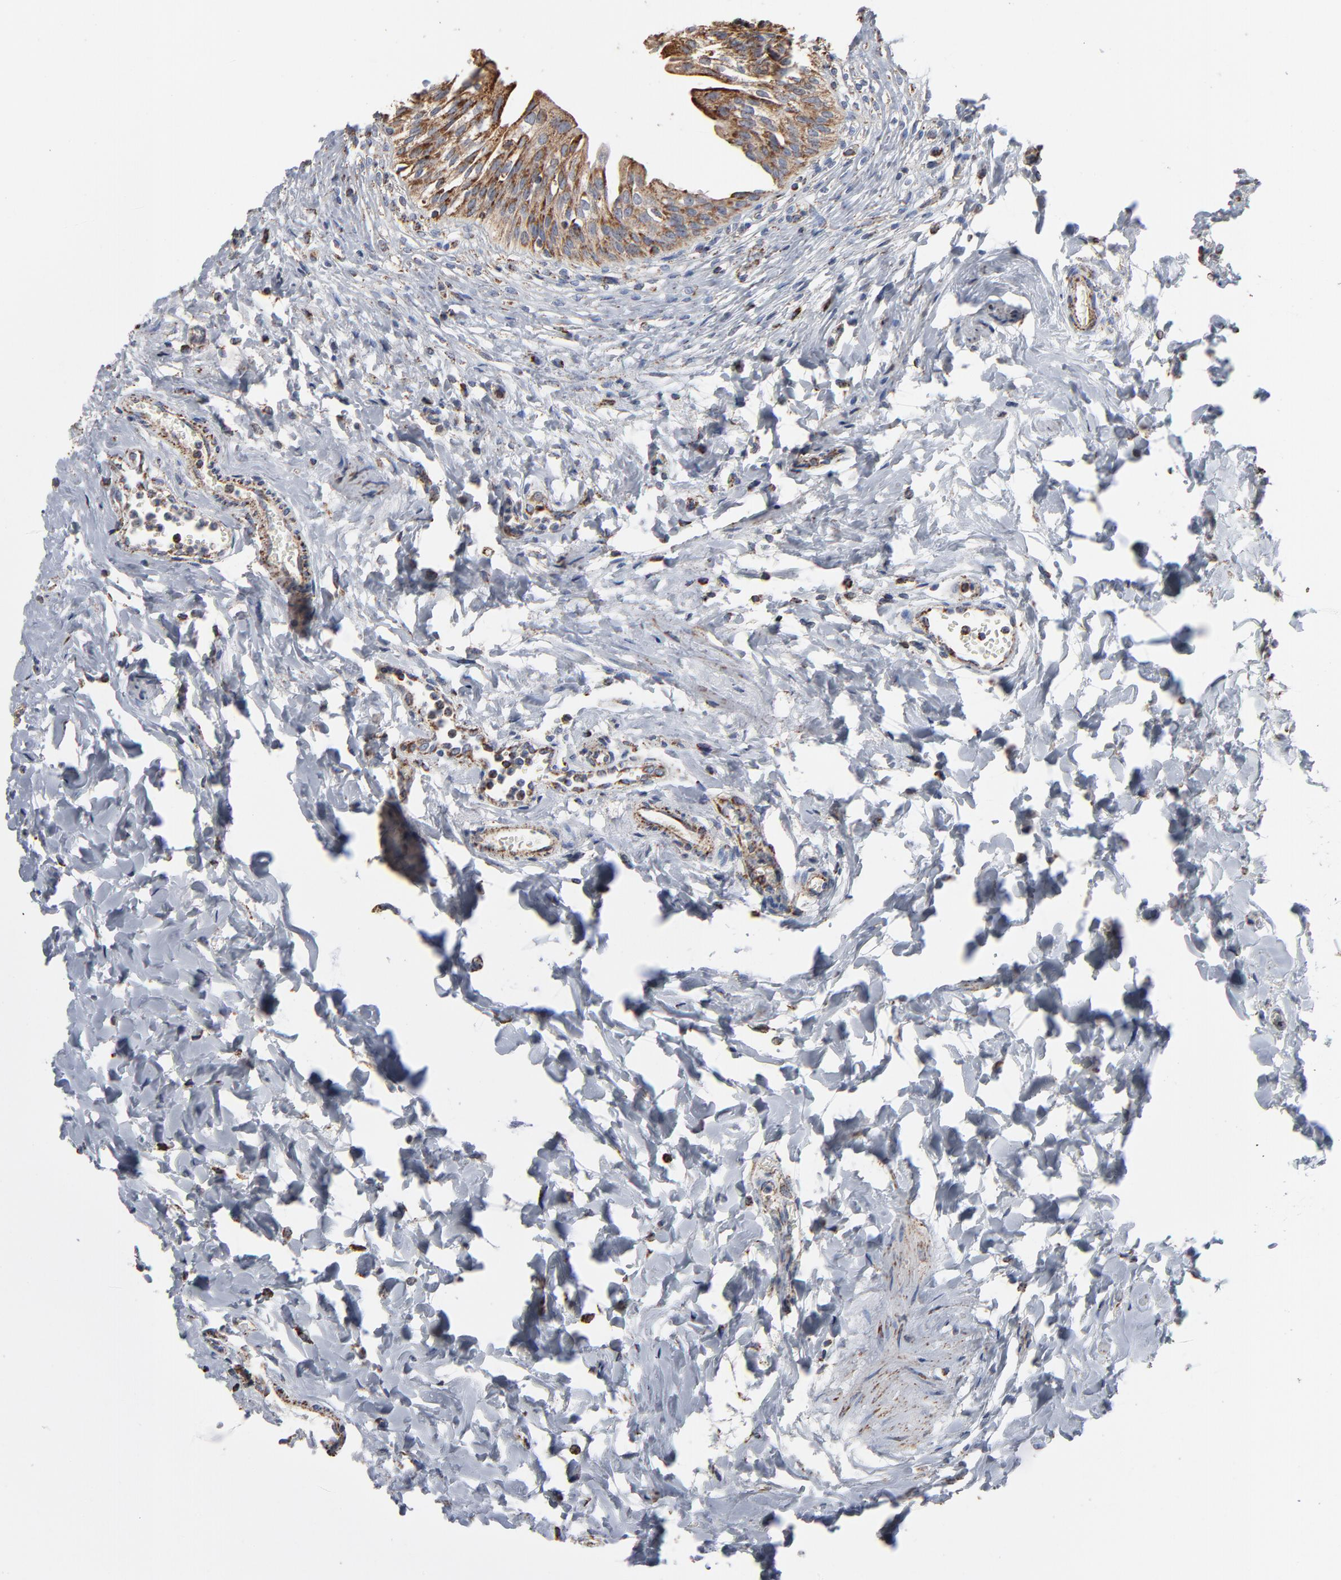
{"staining": {"intensity": "strong", "quantity": ">75%", "location": "cytoplasmic/membranous"}, "tissue": "urinary bladder", "cell_type": "Urothelial cells", "image_type": "normal", "snomed": [{"axis": "morphology", "description": "Normal tissue, NOS"}, {"axis": "topography", "description": "Urinary bladder"}], "caption": "IHC histopathology image of normal urinary bladder: urinary bladder stained using IHC displays high levels of strong protein expression localized specifically in the cytoplasmic/membranous of urothelial cells, appearing as a cytoplasmic/membranous brown color.", "gene": "UQCRC1", "patient": {"sex": "female", "age": 80}}